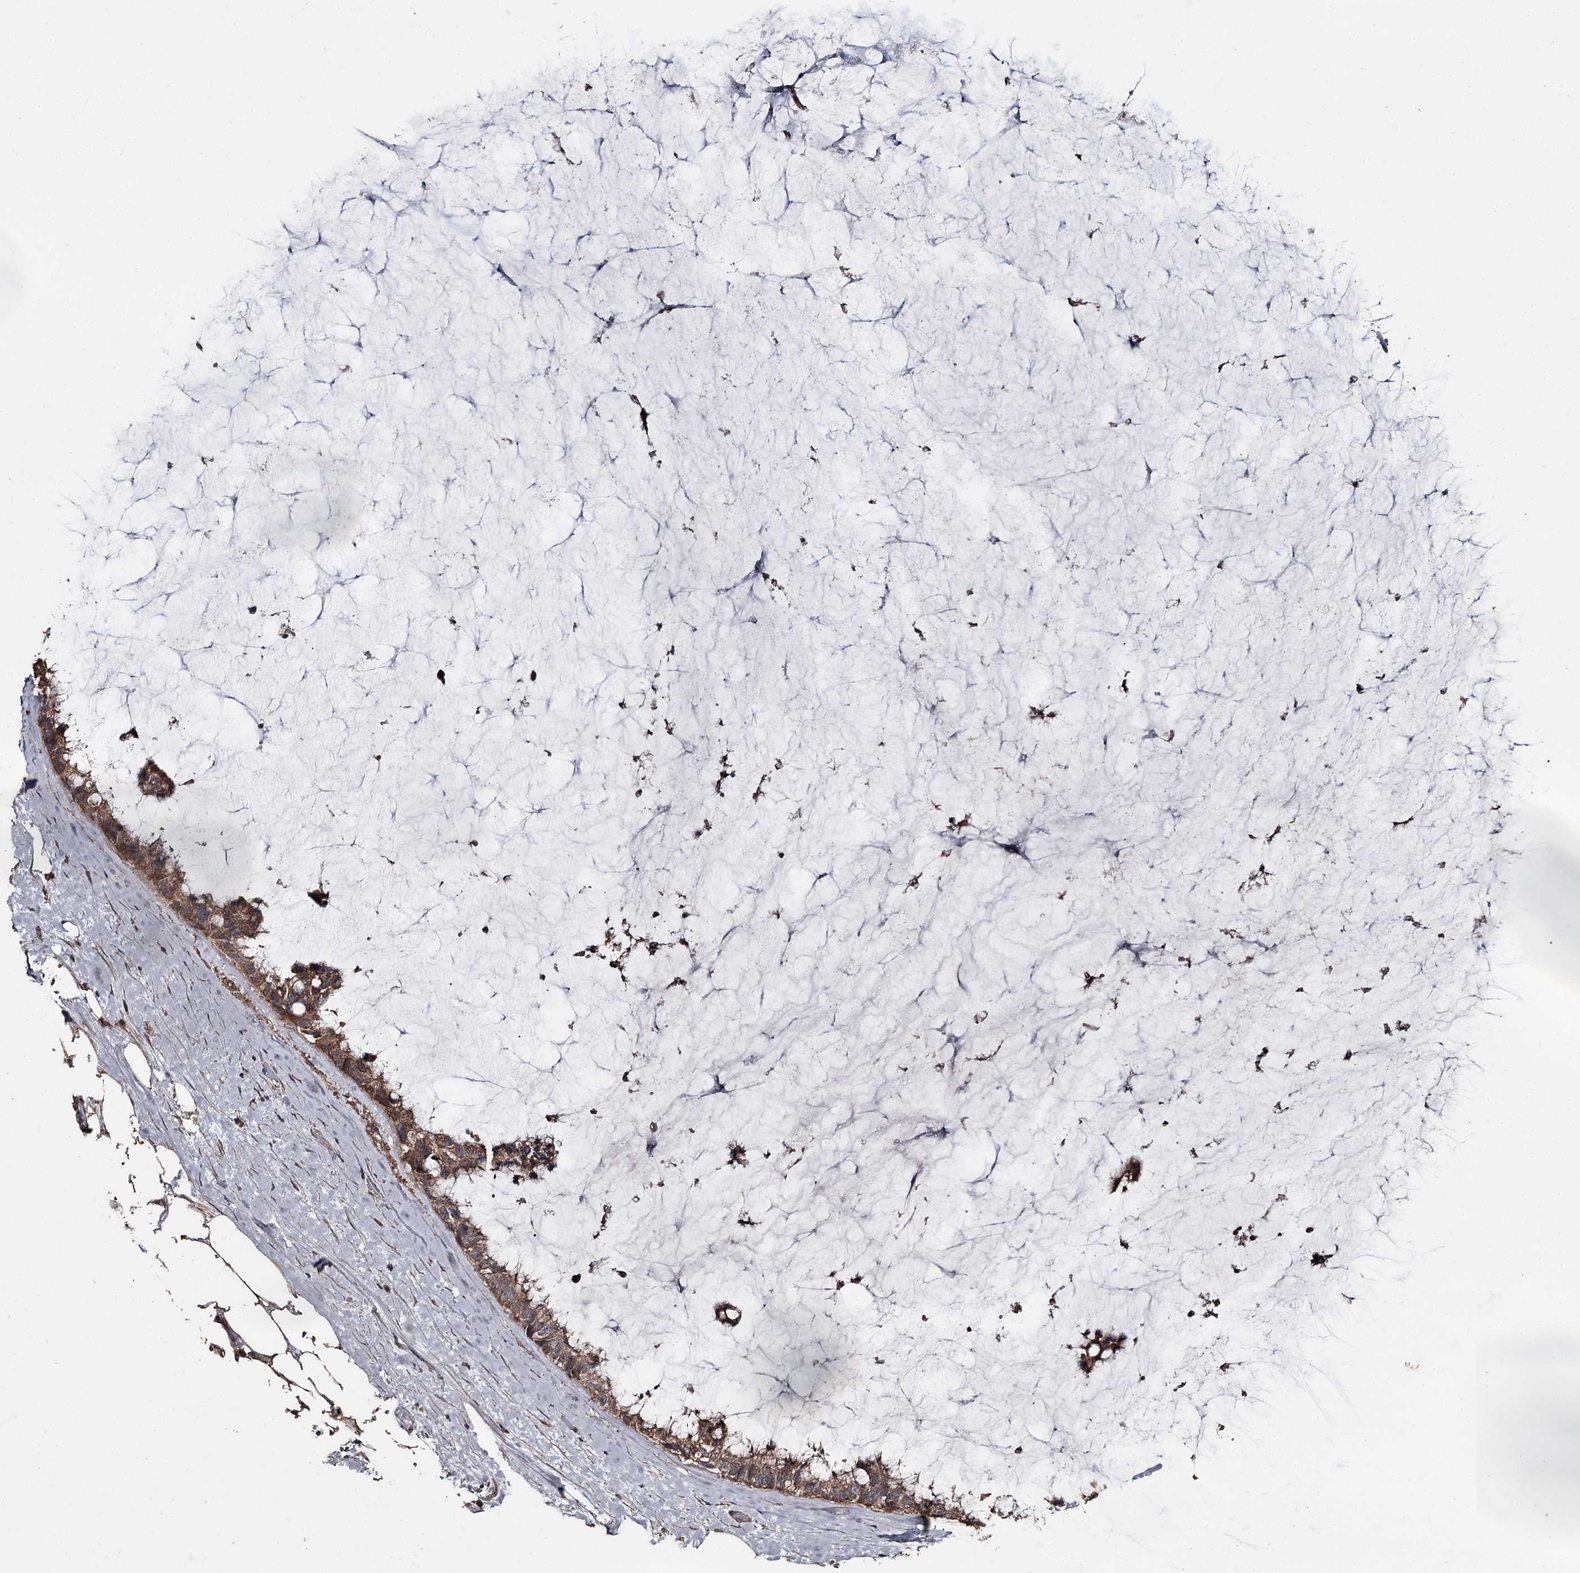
{"staining": {"intensity": "moderate", "quantity": ">75%", "location": "cytoplasmic/membranous"}, "tissue": "ovarian cancer", "cell_type": "Tumor cells", "image_type": "cancer", "snomed": [{"axis": "morphology", "description": "Cystadenocarcinoma, mucinous, NOS"}, {"axis": "topography", "description": "Ovary"}], "caption": "The photomicrograph exhibits staining of ovarian cancer (mucinous cystadenocarcinoma), revealing moderate cytoplasmic/membranous protein expression (brown color) within tumor cells.", "gene": "WIPI1", "patient": {"sex": "female", "age": 39}}